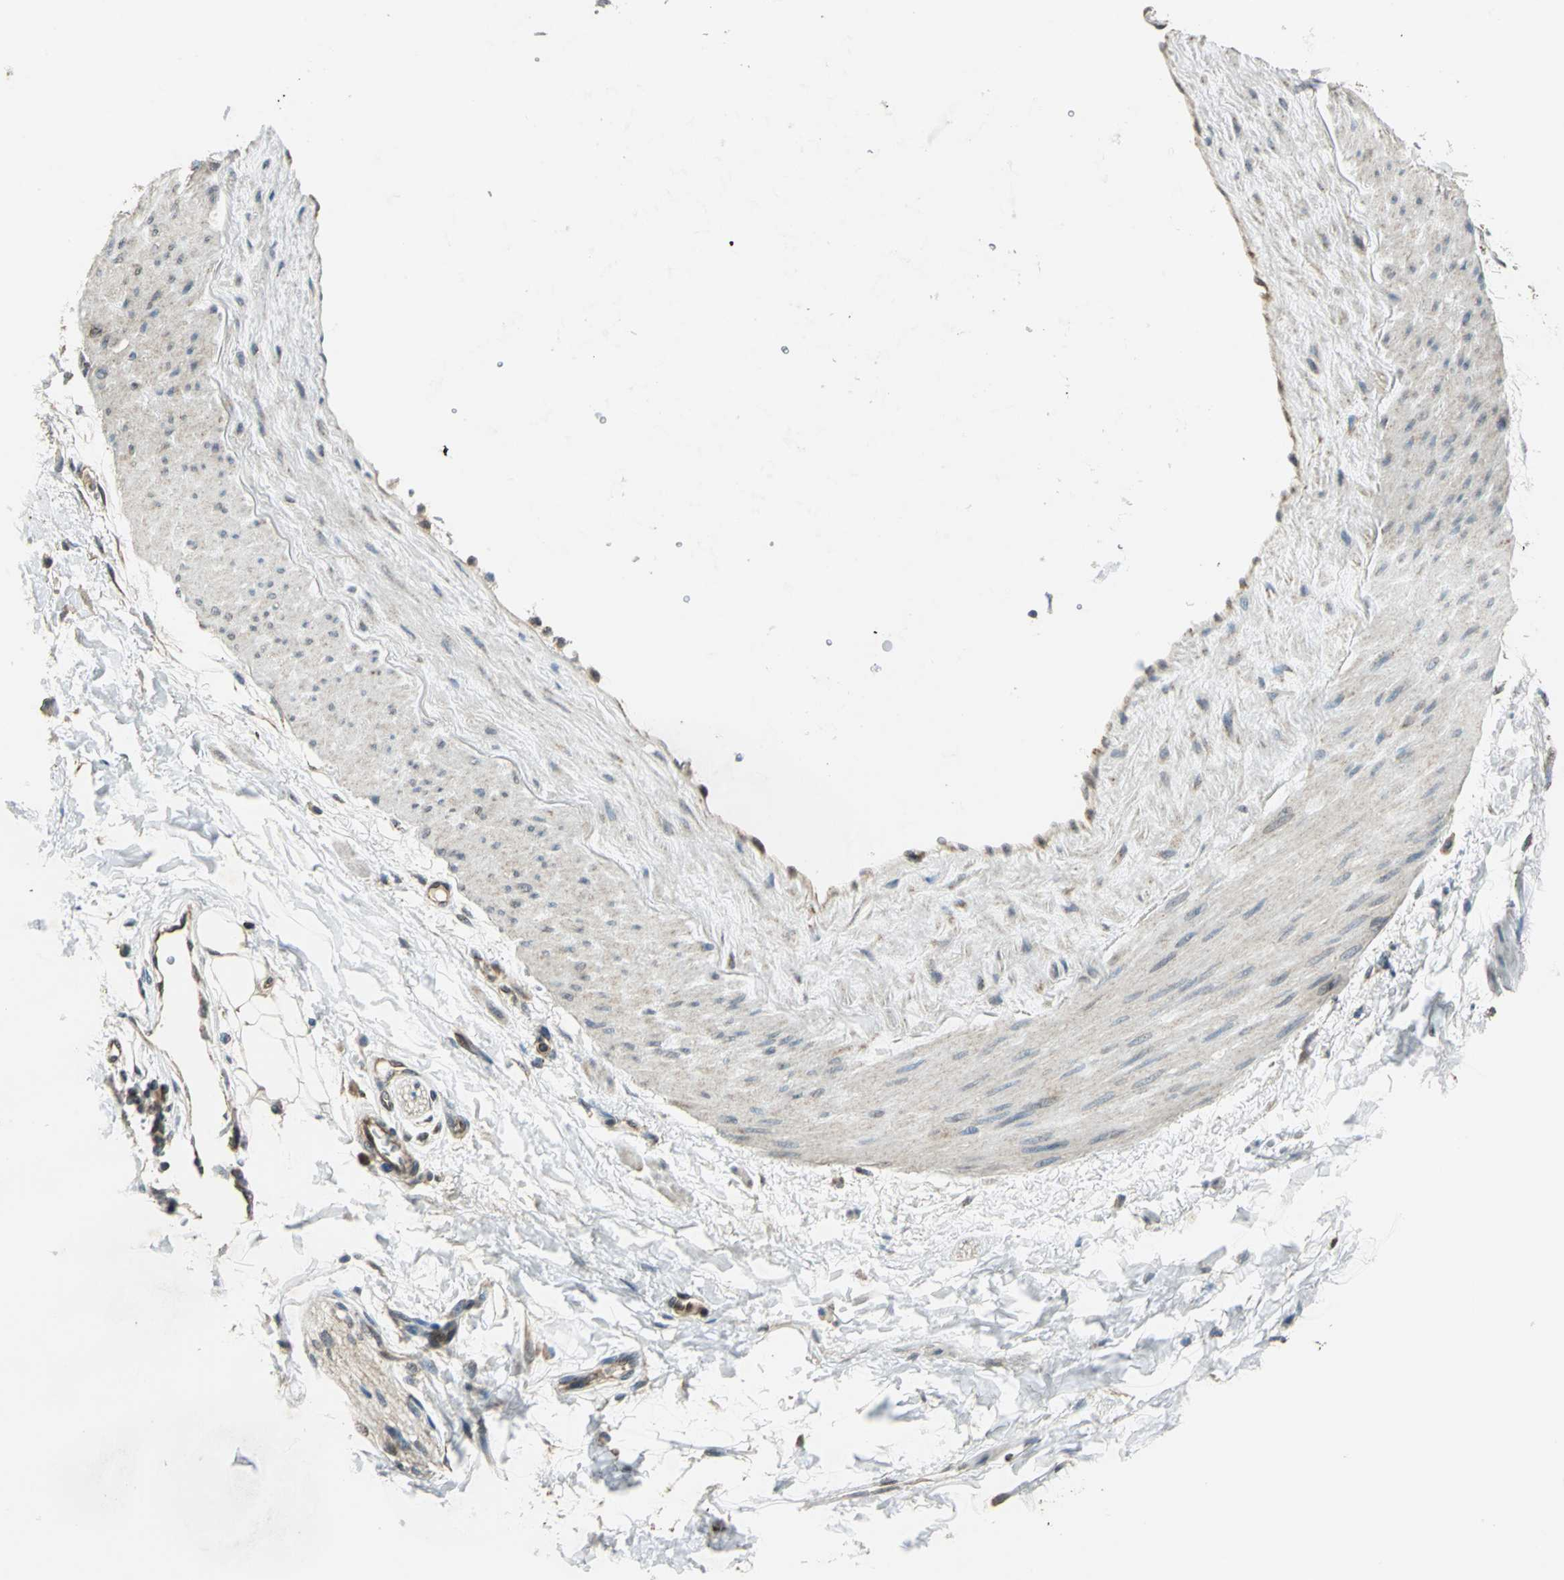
{"staining": {"intensity": "weak", "quantity": "25%-75%", "location": "cytoplasmic/membranous"}, "tissue": "adipose tissue", "cell_type": "Adipocytes", "image_type": "normal", "snomed": [{"axis": "morphology", "description": "Normal tissue, NOS"}, {"axis": "morphology", "description": "Urothelial carcinoma, High grade"}, {"axis": "topography", "description": "Vascular tissue"}, {"axis": "topography", "description": "Urinary bladder"}], "caption": "Protein analysis of unremarkable adipose tissue shows weak cytoplasmic/membranous expression in approximately 25%-75% of adipocytes. The staining was performed using DAB (3,3'-diaminobenzidine), with brown indicating positive protein expression. Nuclei are stained blue with hematoxylin.", "gene": "NUDT2", "patient": {"sex": "female", "age": 56}}